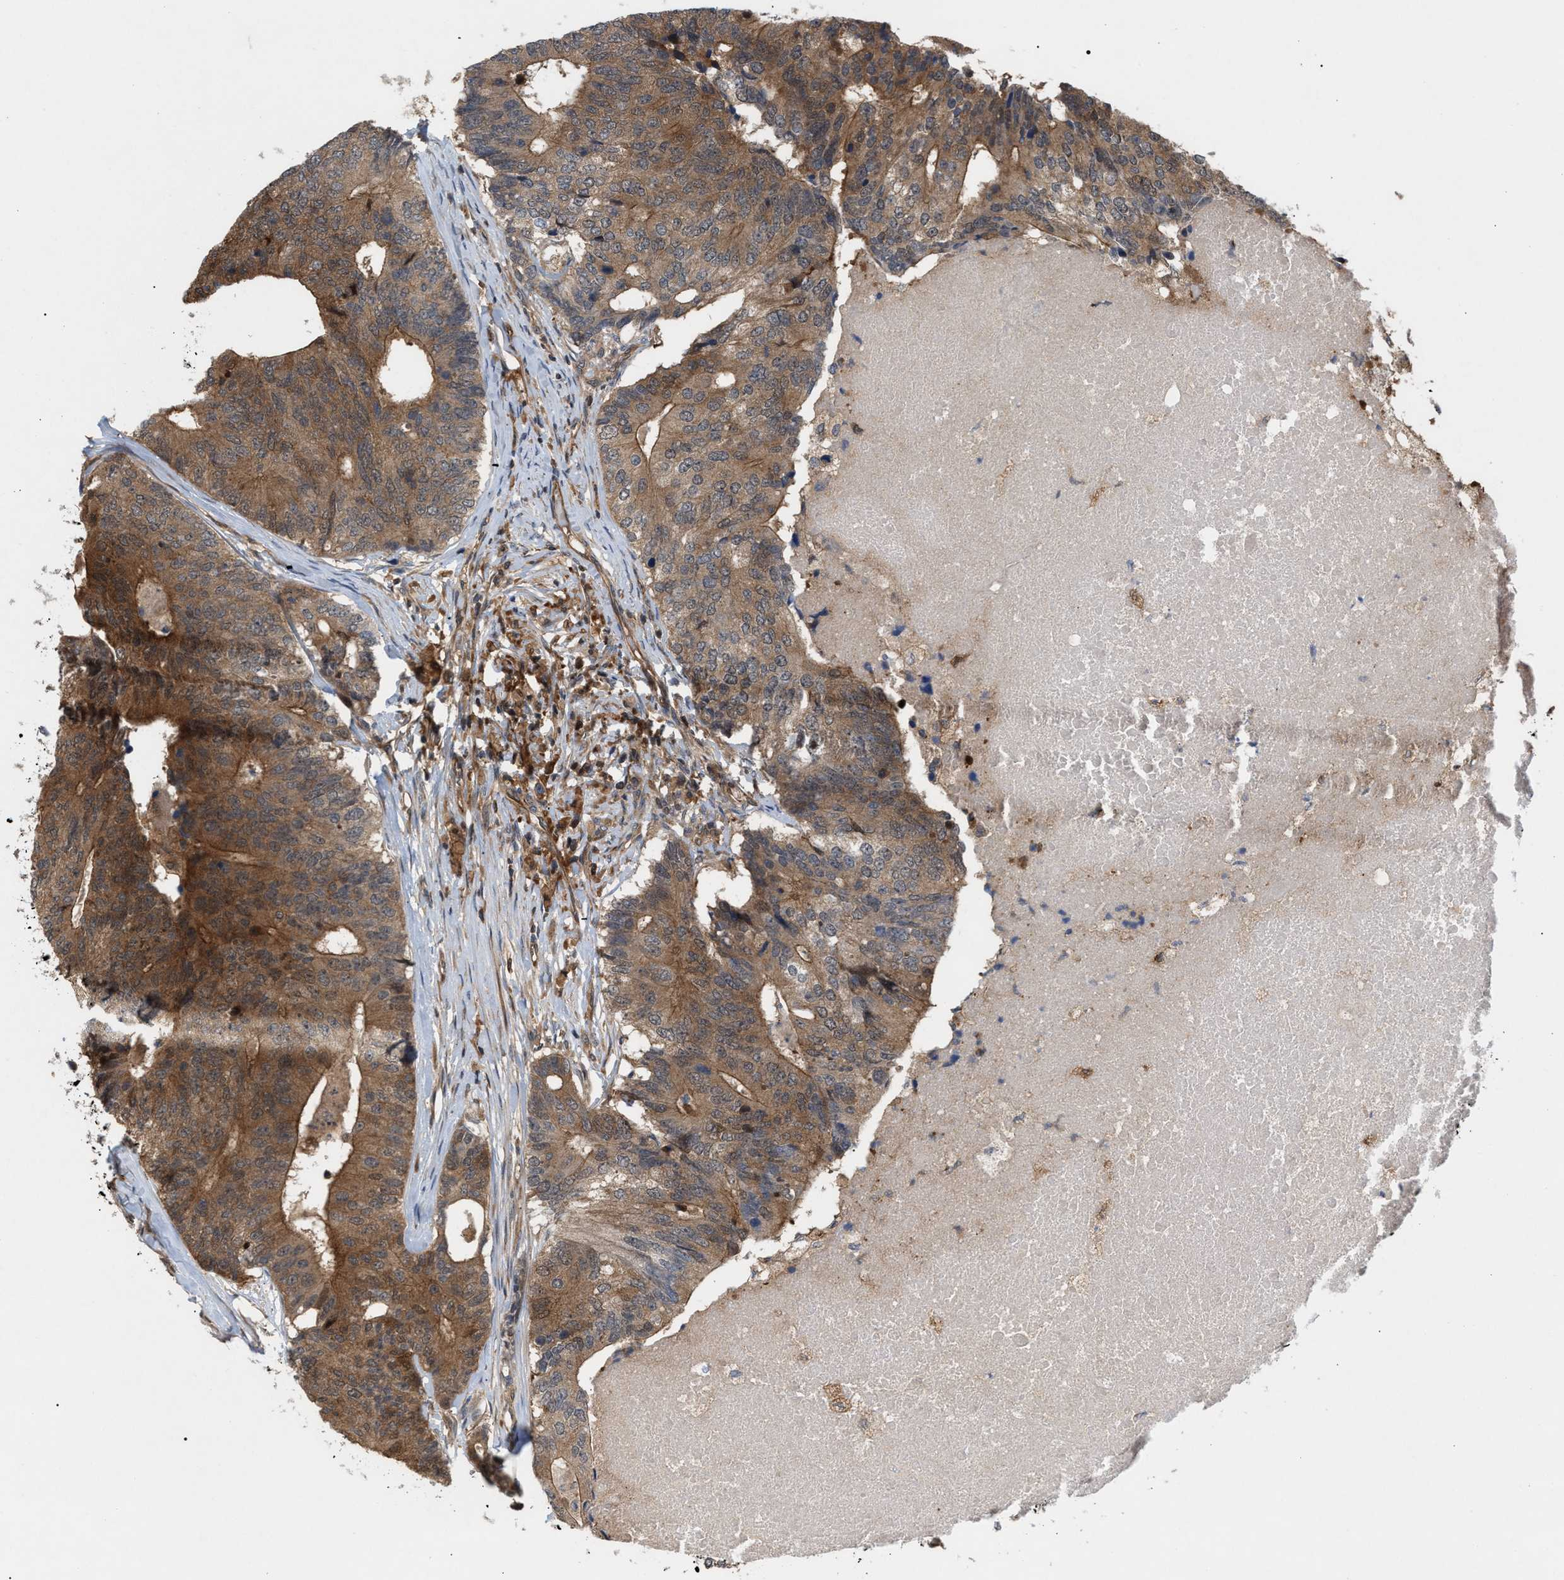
{"staining": {"intensity": "moderate", "quantity": ">75%", "location": "cytoplasmic/membranous"}, "tissue": "colorectal cancer", "cell_type": "Tumor cells", "image_type": "cancer", "snomed": [{"axis": "morphology", "description": "Adenocarcinoma, NOS"}, {"axis": "topography", "description": "Colon"}], "caption": "Tumor cells demonstrate moderate cytoplasmic/membranous staining in approximately >75% of cells in colorectal adenocarcinoma.", "gene": "GLOD4", "patient": {"sex": "female", "age": 67}}